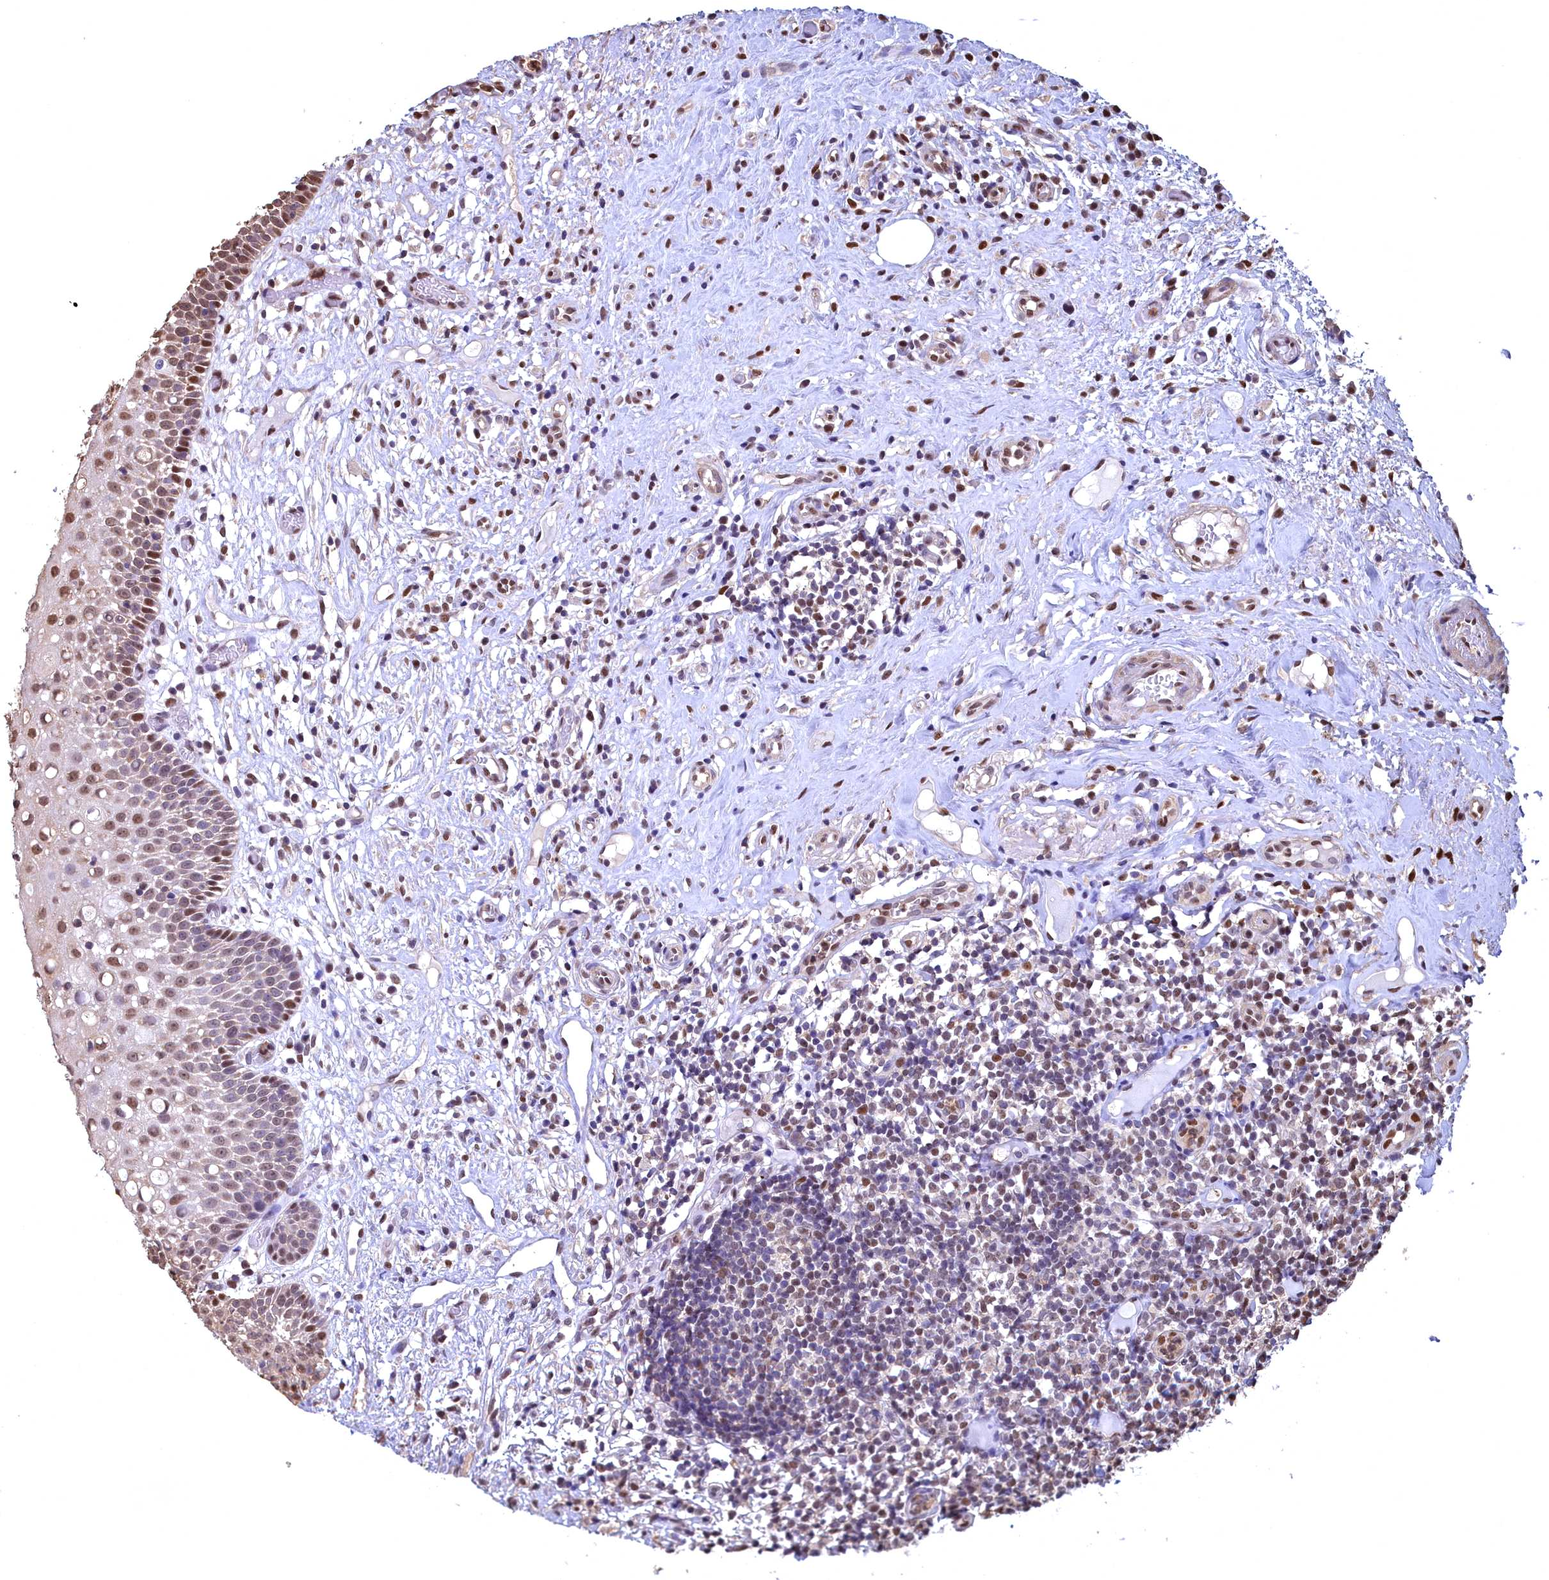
{"staining": {"intensity": "moderate", "quantity": ">75%", "location": "nuclear"}, "tissue": "oral mucosa", "cell_type": "Squamous epithelial cells", "image_type": "normal", "snomed": [{"axis": "morphology", "description": "Normal tissue, NOS"}, {"axis": "topography", "description": "Oral tissue"}], "caption": "Immunohistochemical staining of benign oral mucosa exhibits >75% levels of moderate nuclear protein positivity in about >75% of squamous epithelial cells. The staining is performed using DAB (3,3'-diaminobenzidine) brown chromogen to label protein expression. The nuclei are counter-stained blue using hematoxylin.", "gene": "GAPDH", "patient": {"sex": "female", "age": 69}}